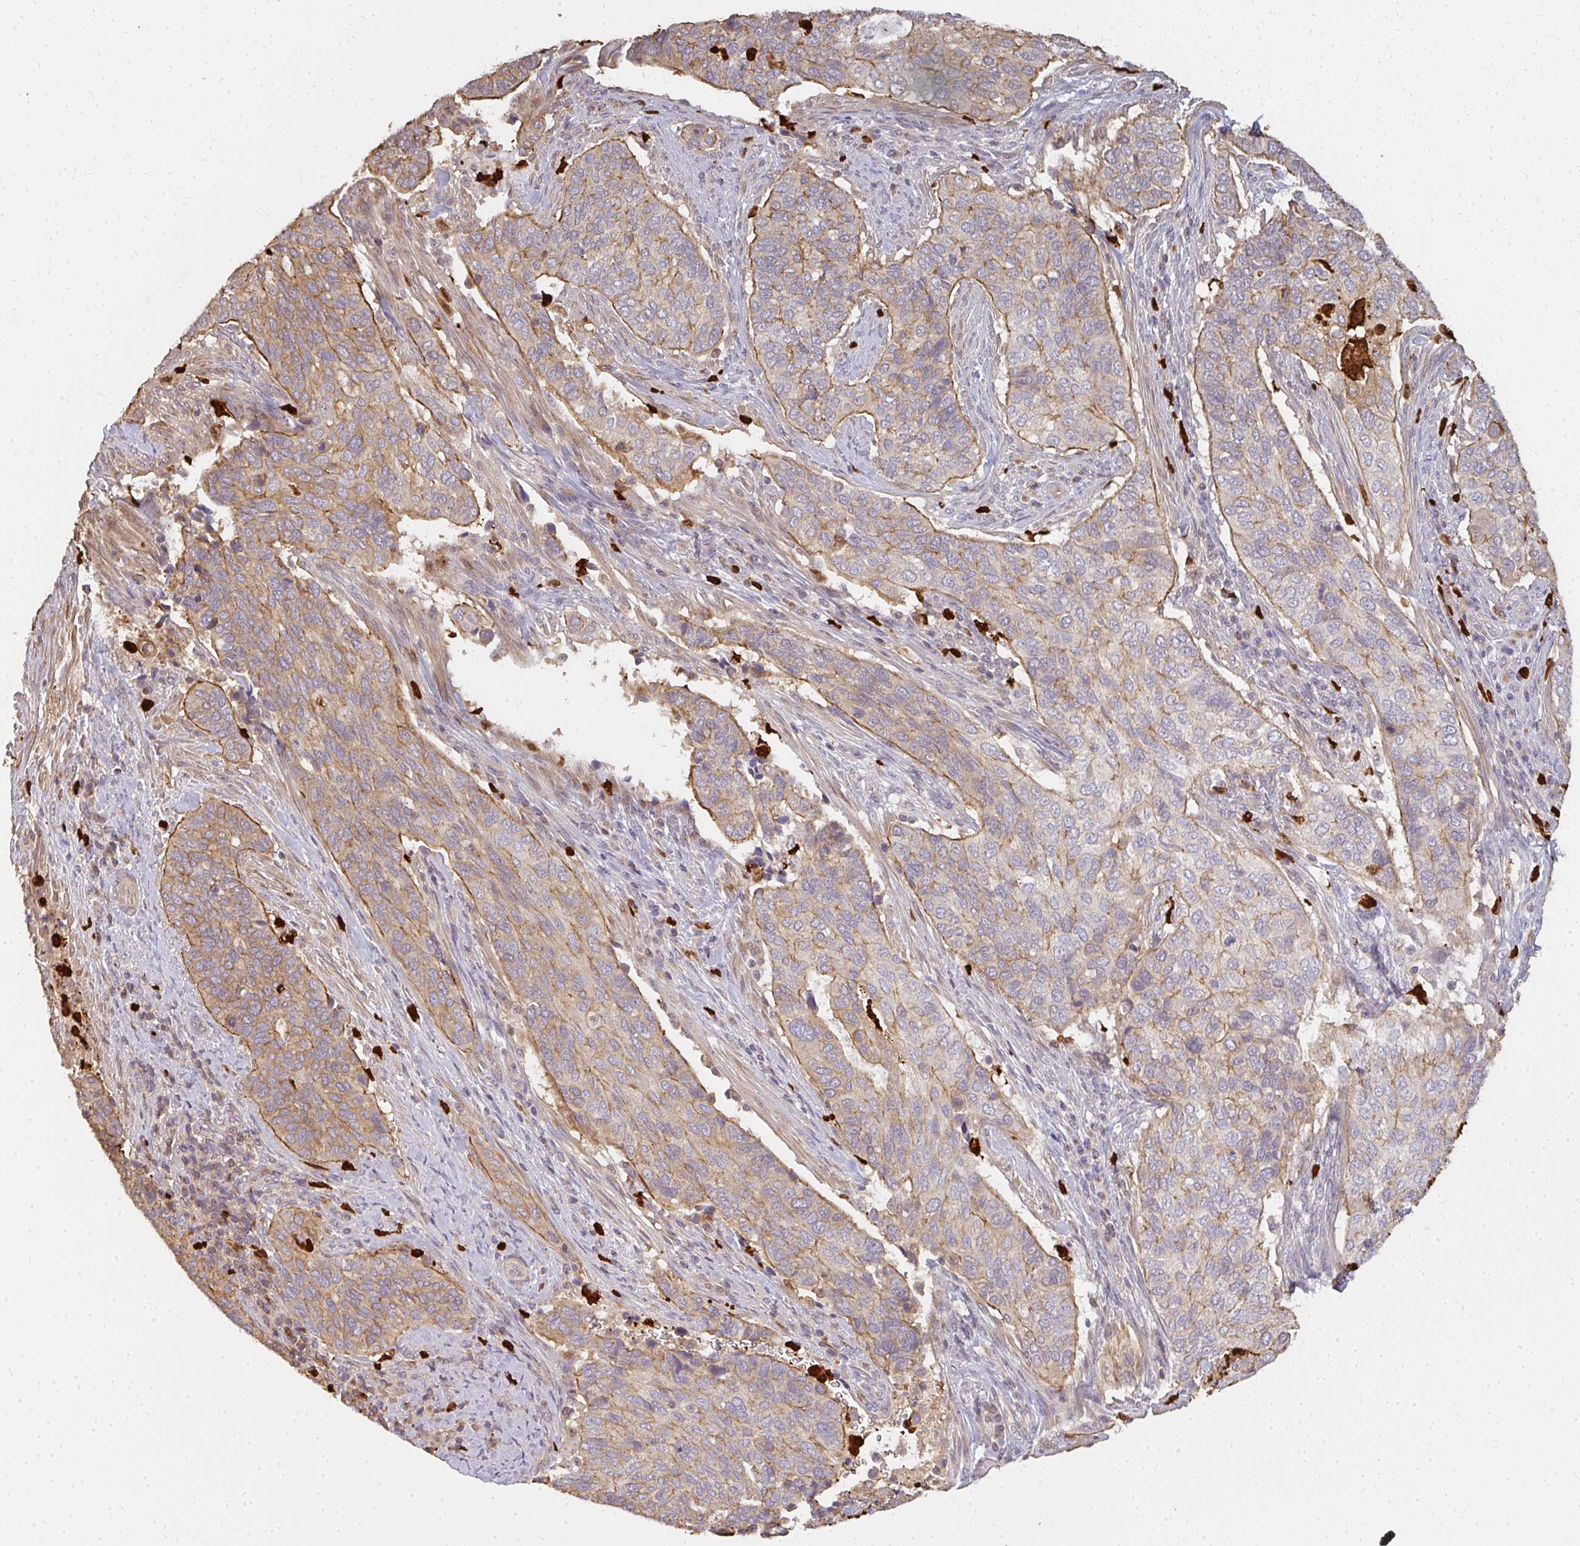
{"staining": {"intensity": "moderate", "quantity": "25%-75%", "location": "cytoplasmic/membranous,nuclear"}, "tissue": "cervical cancer", "cell_type": "Tumor cells", "image_type": "cancer", "snomed": [{"axis": "morphology", "description": "Squamous cell carcinoma, NOS"}, {"axis": "topography", "description": "Cervix"}], "caption": "Cervical cancer tissue shows moderate cytoplasmic/membranous and nuclear expression in approximately 25%-75% of tumor cells, visualized by immunohistochemistry. The staining was performed using DAB, with brown indicating positive protein expression. Nuclei are stained blue with hematoxylin.", "gene": "CNTRL", "patient": {"sex": "female", "age": 38}}